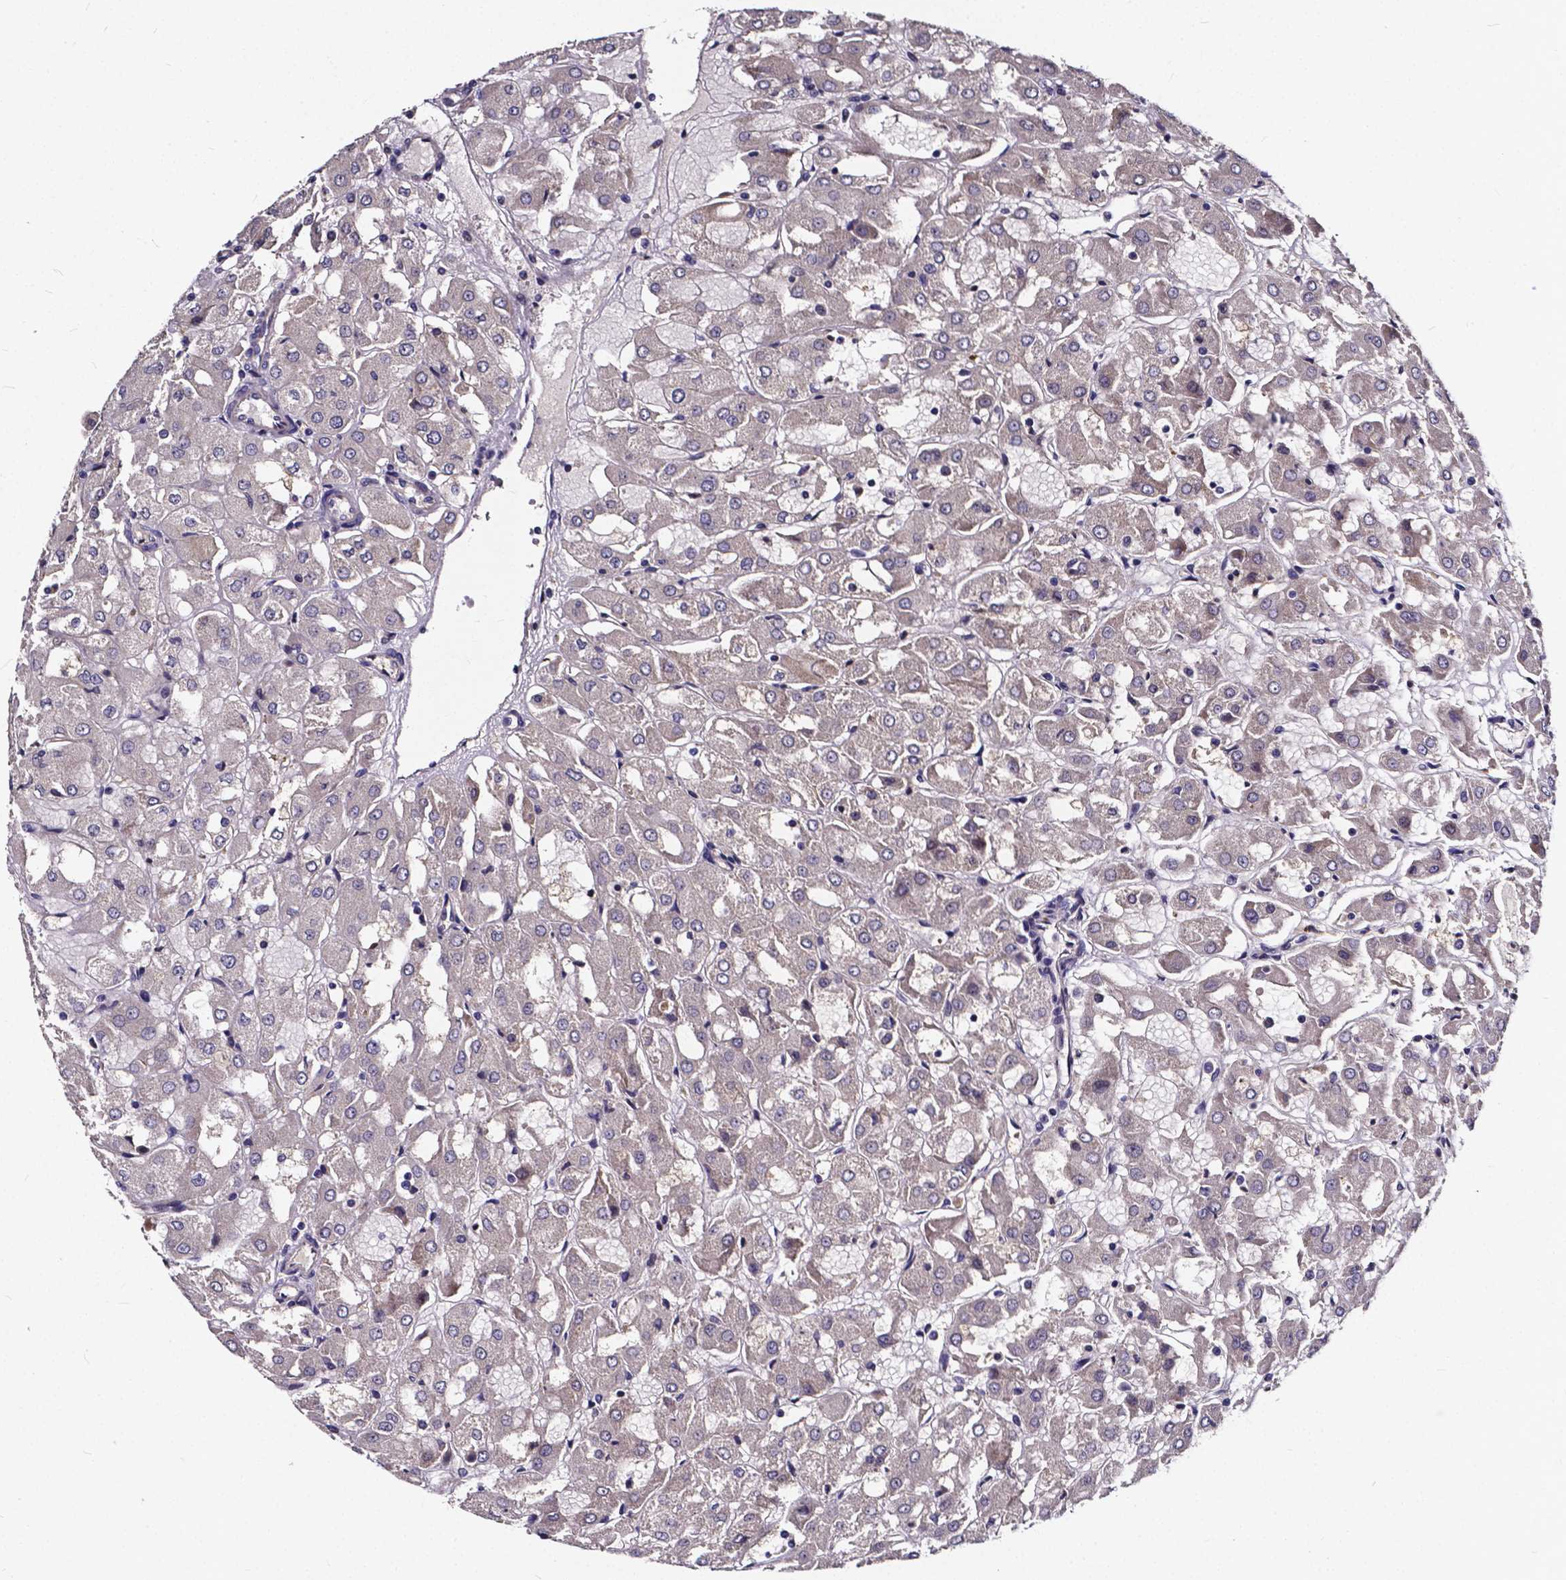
{"staining": {"intensity": "negative", "quantity": "none", "location": "none"}, "tissue": "renal cancer", "cell_type": "Tumor cells", "image_type": "cancer", "snomed": [{"axis": "morphology", "description": "Adenocarcinoma, NOS"}, {"axis": "topography", "description": "Kidney"}], "caption": "Renal adenocarcinoma stained for a protein using IHC reveals no positivity tumor cells.", "gene": "SOWAHA", "patient": {"sex": "male", "age": 72}}